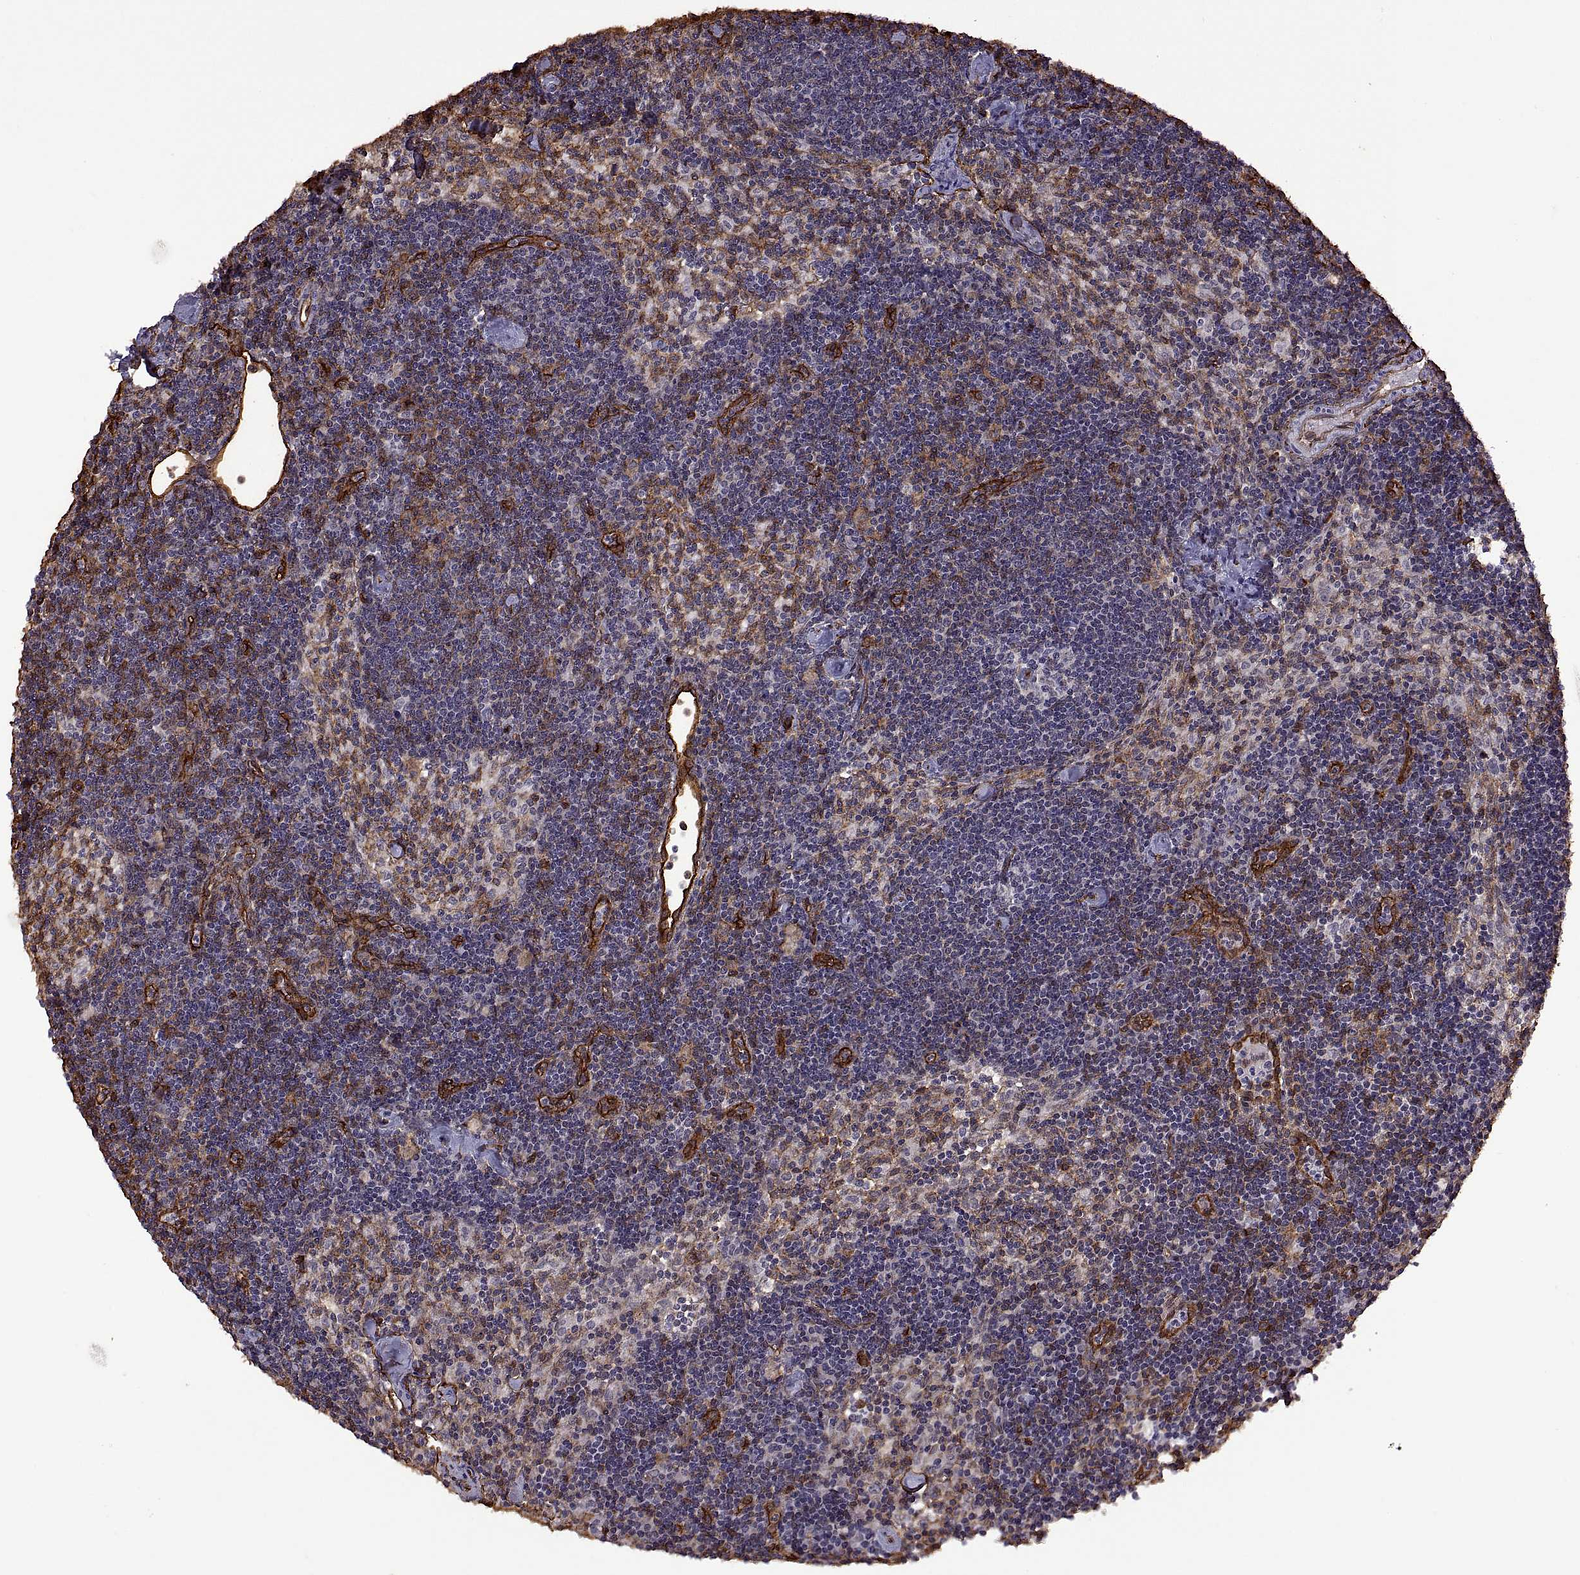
{"staining": {"intensity": "negative", "quantity": "none", "location": "none"}, "tissue": "lymph node", "cell_type": "Germinal center cells", "image_type": "normal", "snomed": [{"axis": "morphology", "description": "Normal tissue, NOS"}, {"axis": "topography", "description": "Lymph node"}], "caption": "This is an immunohistochemistry image of benign human lymph node. There is no positivity in germinal center cells.", "gene": "S100A10", "patient": {"sex": "female", "age": 42}}